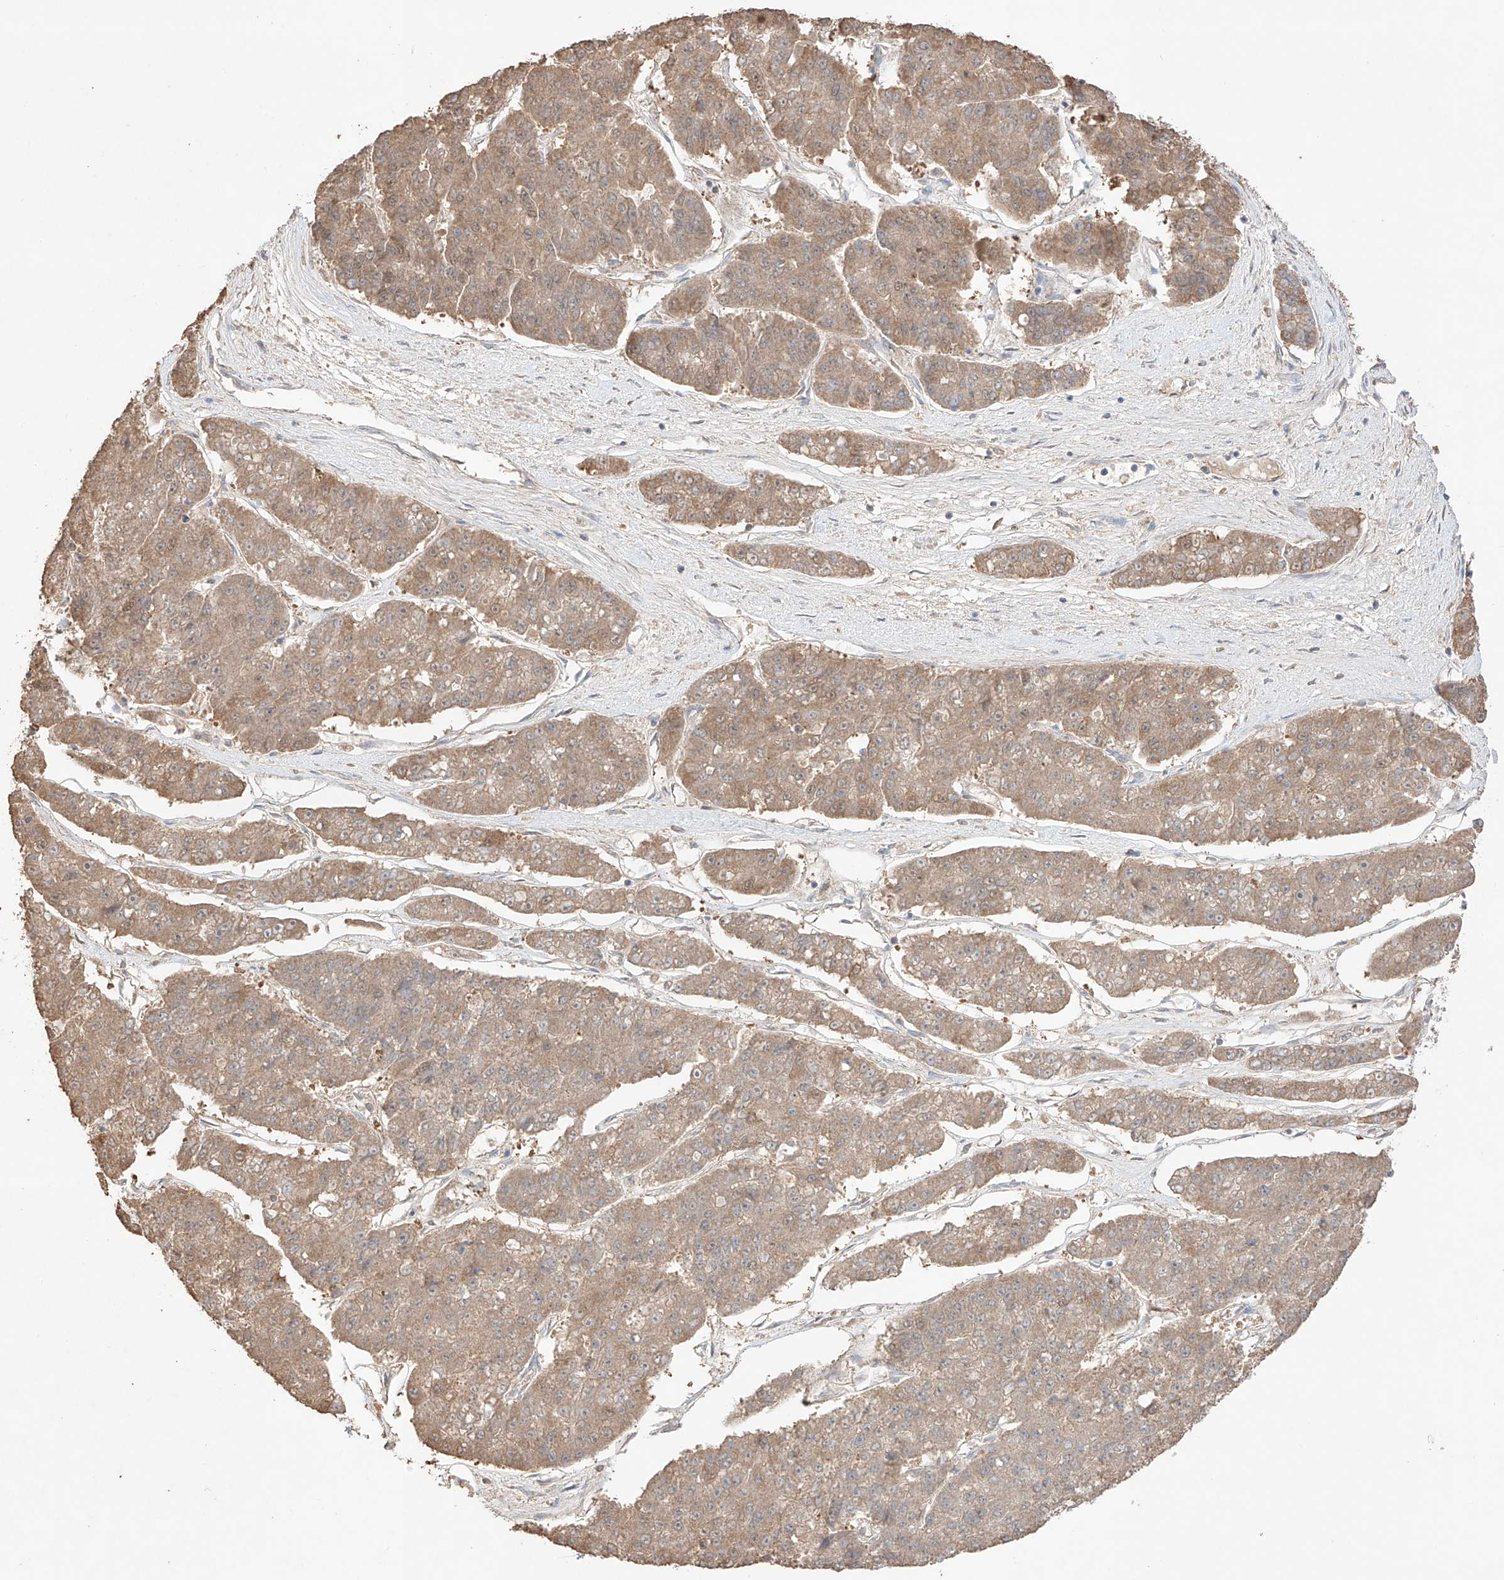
{"staining": {"intensity": "weak", "quantity": ">75%", "location": "cytoplasmic/membranous"}, "tissue": "pancreatic cancer", "cell_type": "Tumor cells", "image_type": "cancer", "snomed": [{"axis": "morphology", "description": "Adenocarcinoma, NOS"}, {"axis": "topography", "description": "Pancreas"}], "caption": "Human adenocarcinoma (pancreatic) stained with a brown dye displays weak cytoplasmic/membranous positive expression in approximately >75% of tumor cells.", "gene": "APIP", "patient": {"sex": "male", "age": 50}}